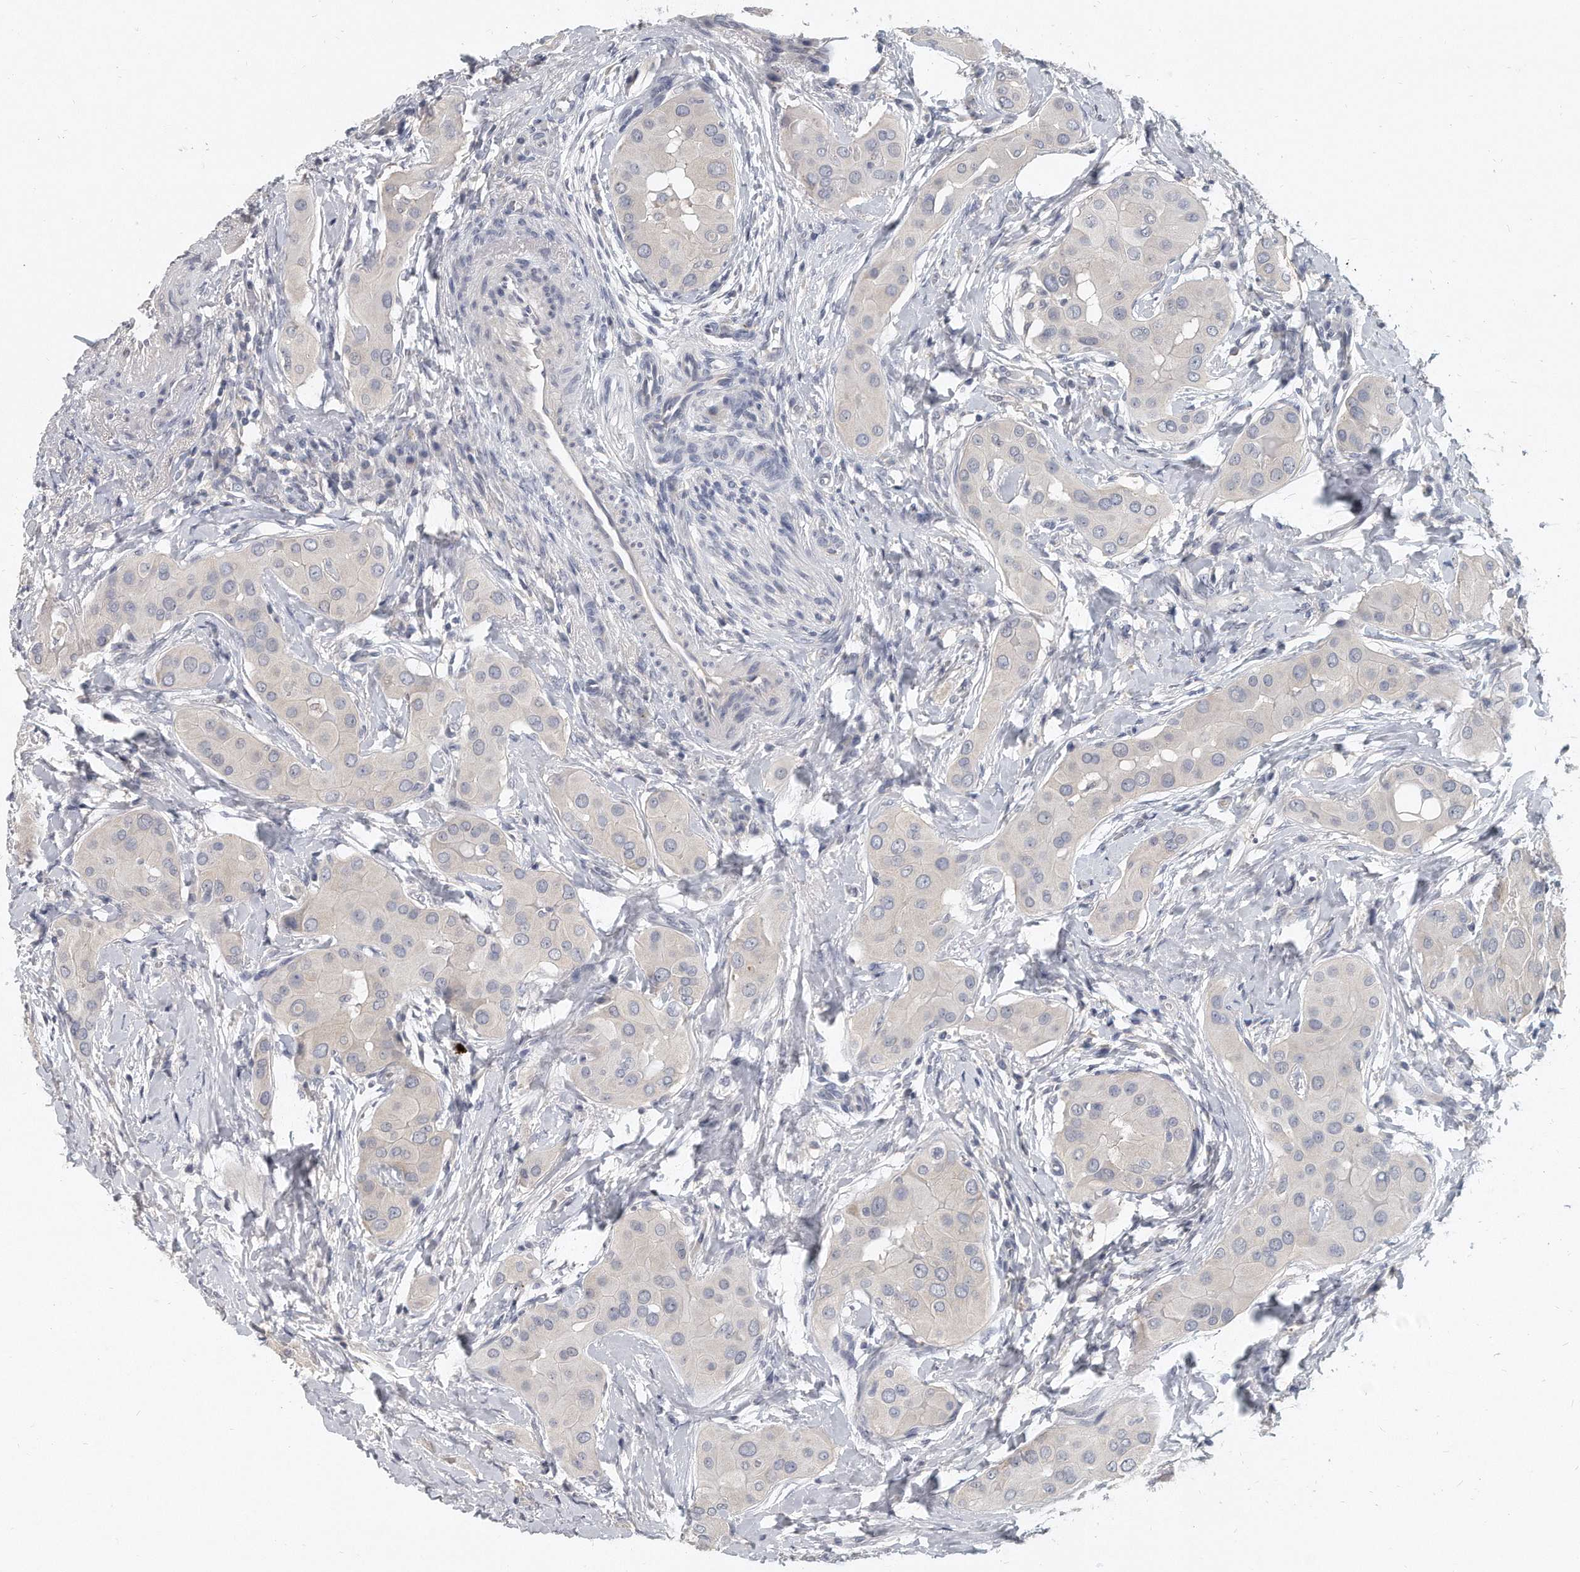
{"staining": {"intensity": "weak", "quantity": "<25%", "location": "cytoplasmic/membranous"}, "tissue": "thyroid cancer", "cell_type": "Tumor cells", "image_type": "cancer", "snomed": [{"axis": "morphology", "description": "Papillary adenocarcinoma, NOS"}, {"axis": "topography", "description": "Thyroid gland"}], "caption": "This is an immunohistochemistry (IHC) micrograph of thyroid papillary adenocarcinoma. There is no staining in tumor cells.", "gene": "KLHL7", "patient": {"sex": "male", "age": 33}}